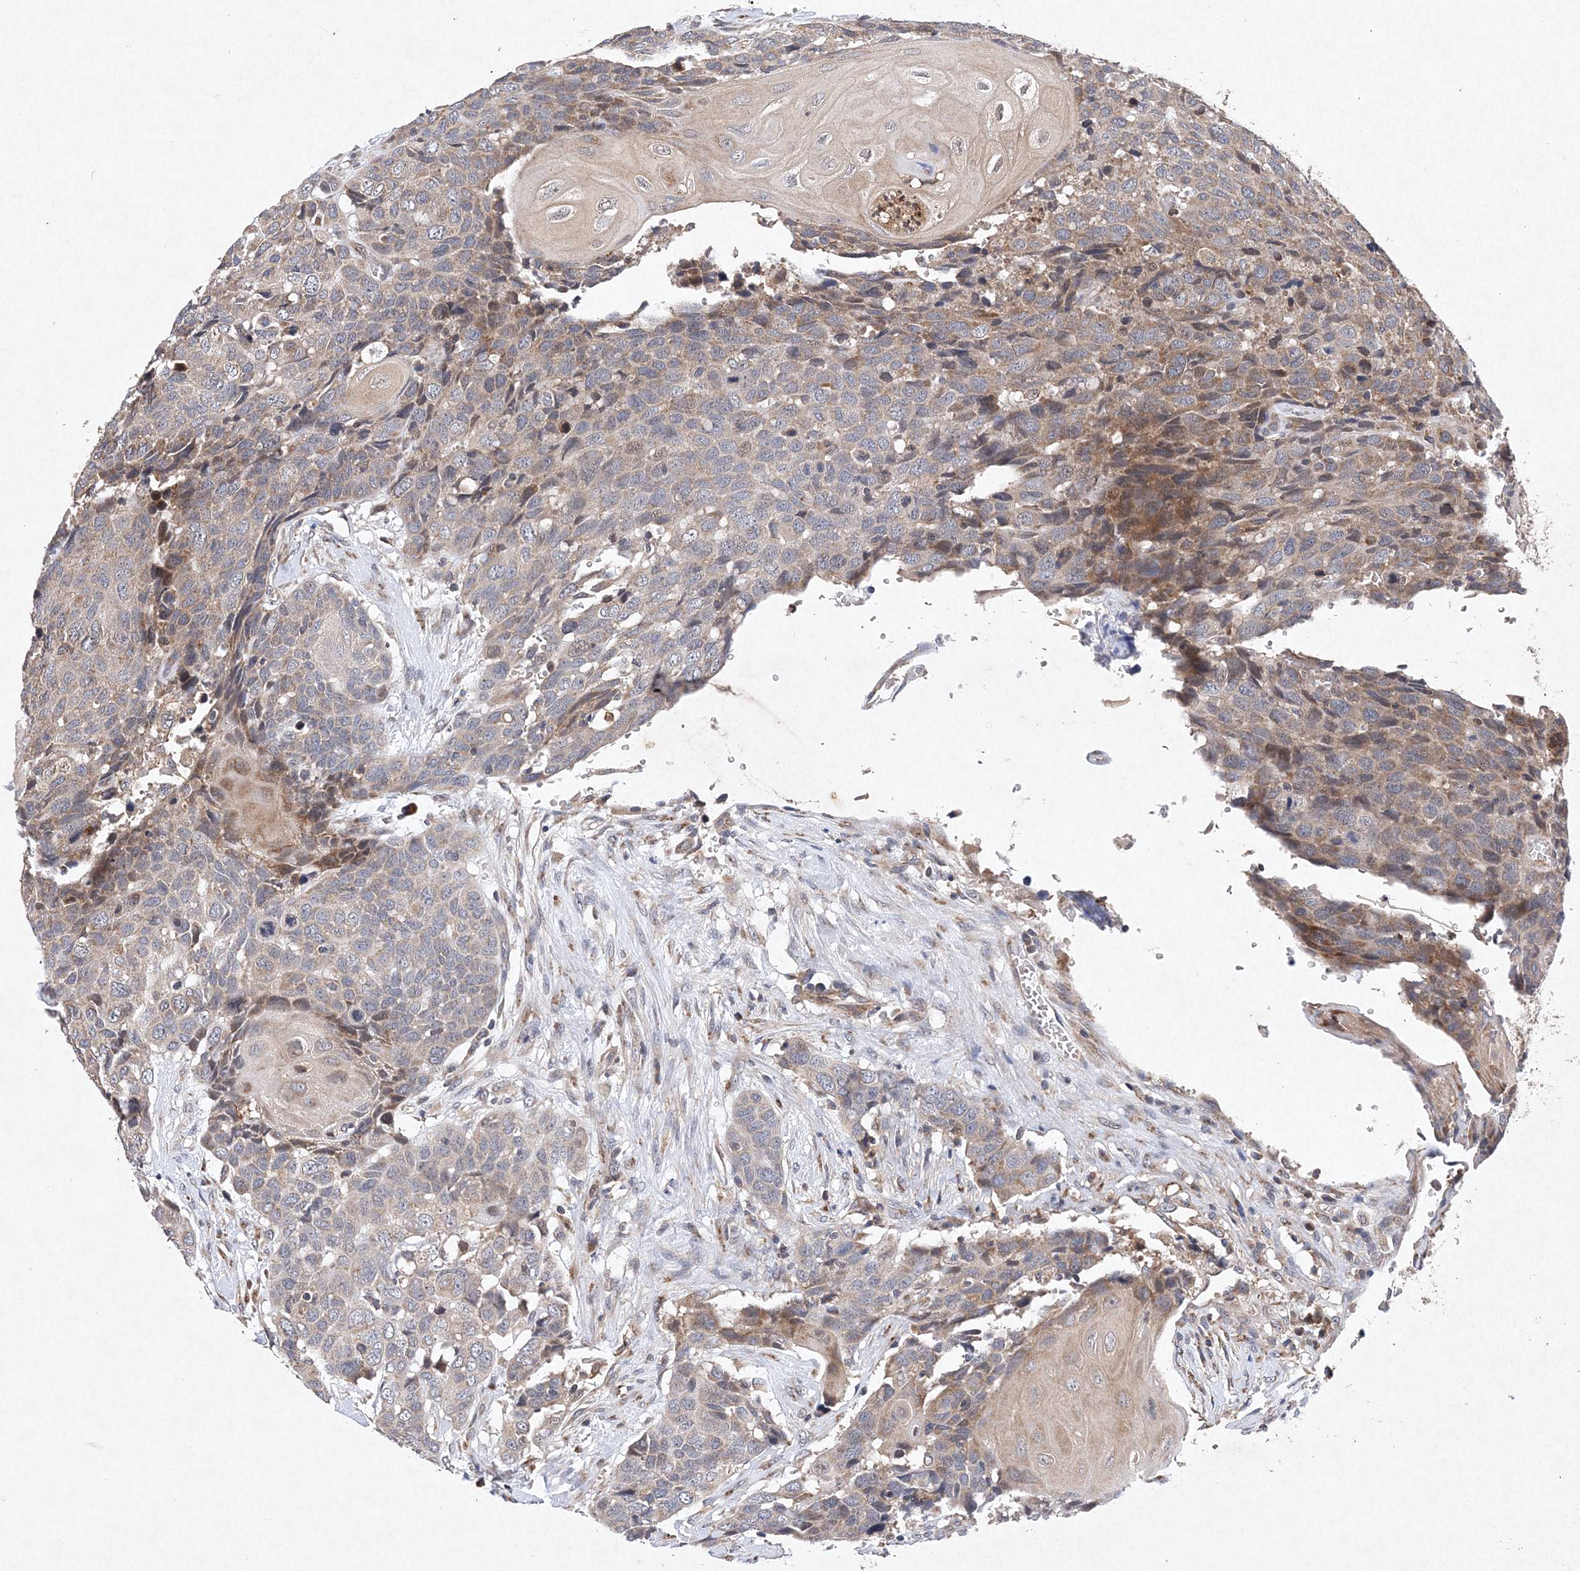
{"staining": {"intensity": "weak", "quantity": "<25%", "location": "cytoplasmic/membranous"}, "tissue": "head and neck cancer", "cell_type": "Tumor cells", "image_type": "cancer", "snomed": [{"axis": "morphology", "description": "Squamous cell carcinoma, NOS"}, {"axis": "topography", "description": "Head-Neck"}], "caption": "This image is of head and neck squamous cell carcinoma stained with IHC to label a protein in brown with the nuclei are counter-stained blue. There is no positivity in tumor cells.", "gene": "PROSER1", "patient": {"sex": "male", "age": 66}}